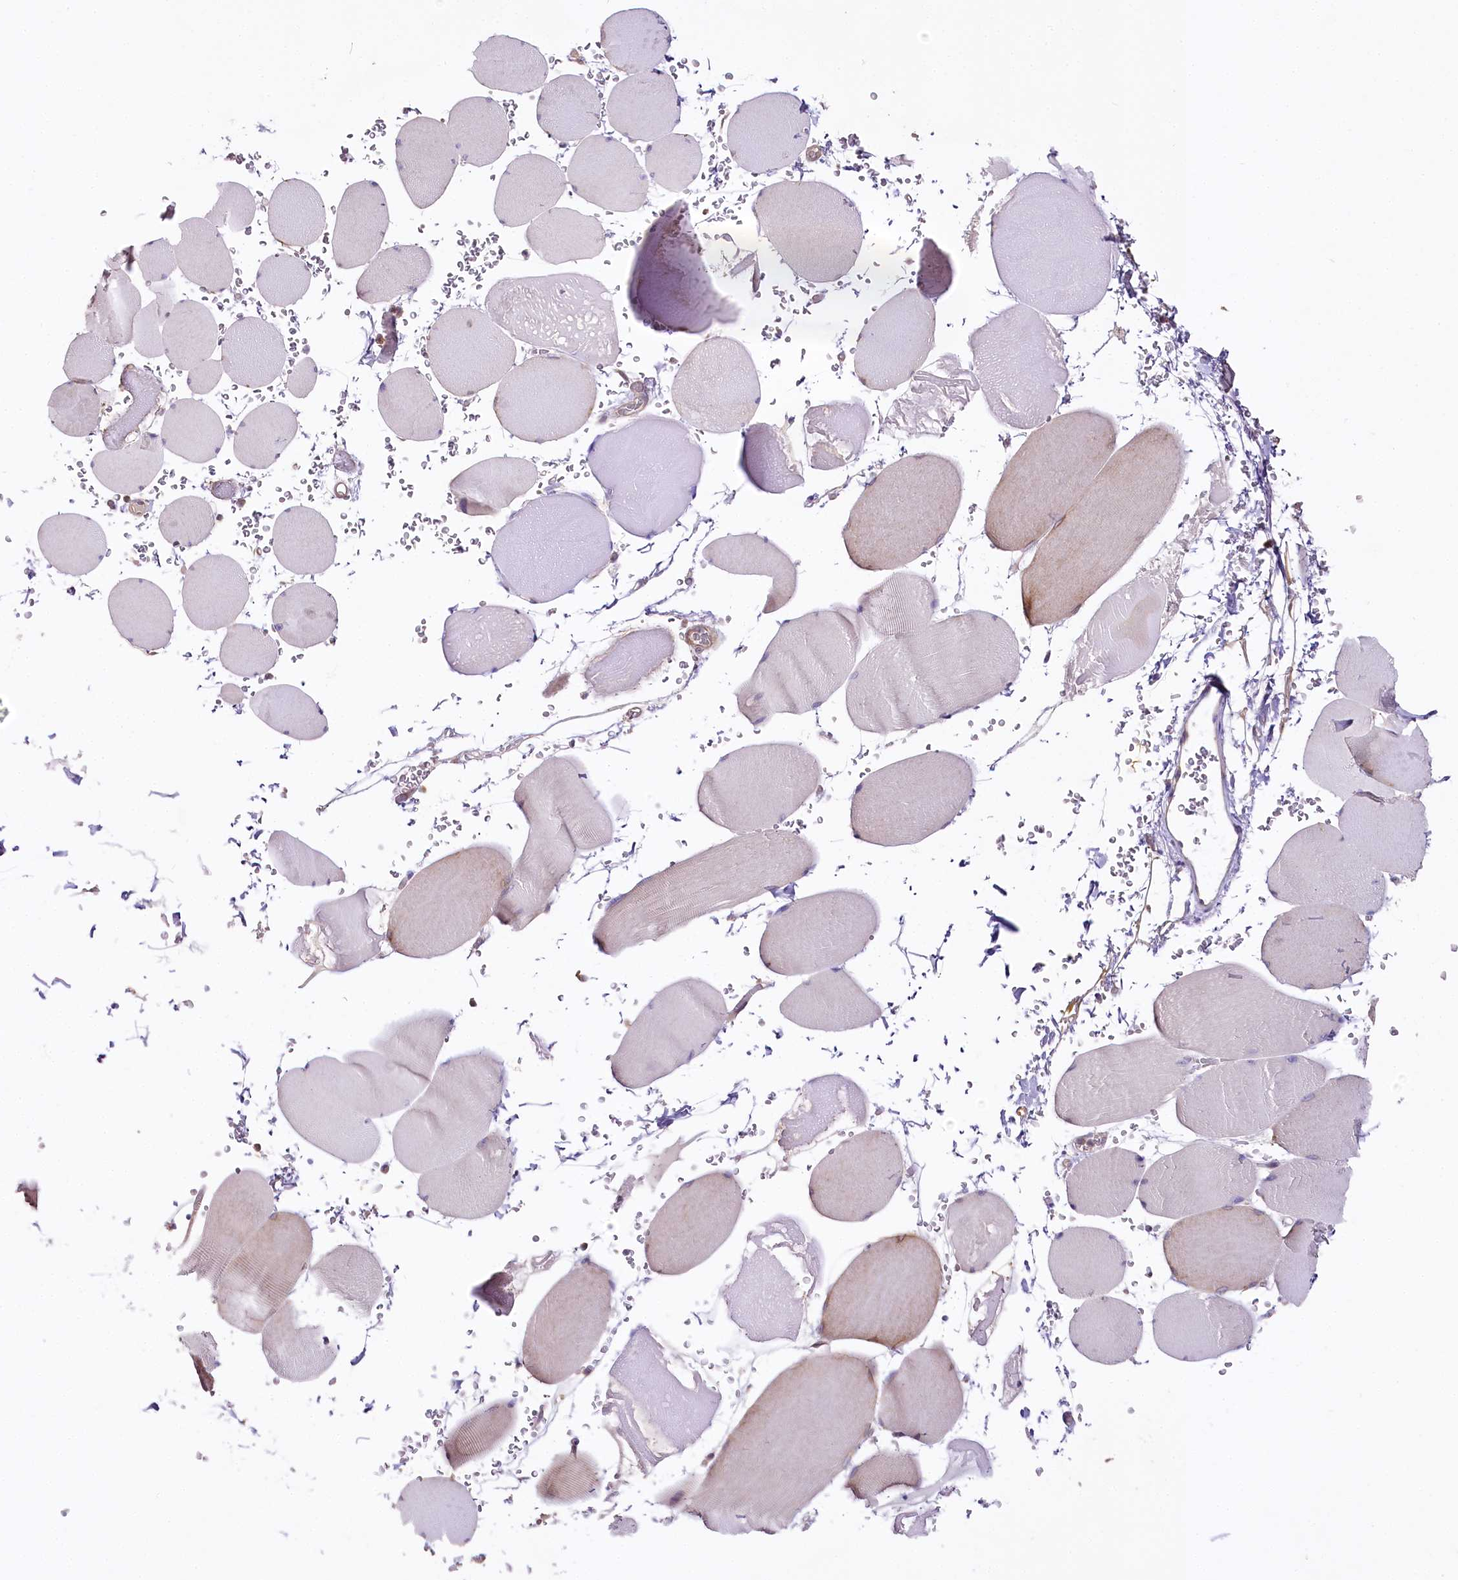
{"staining": {"intensity": "negative", "quantity": "none", "location": "none"}, "tissue": "skeletal muscle", "cell_type": "Myocytes", "image_type": "normal", "snomed": [{"axis": "morphology", "description": "Normal tissue, NOS"}, {"axis": "topography", "description": "Skeletal muscle"}, {"axis": "topography", "description": "Head-Neck"}], "caption": "DAB (3,3'-diaminobenzidine) immunohistochemical staining of unremarkable human skeletal muscle shows no significant expression in myocytes.", "gene": "ZNF226", "patient": {"sex": "male", "age": 66}}